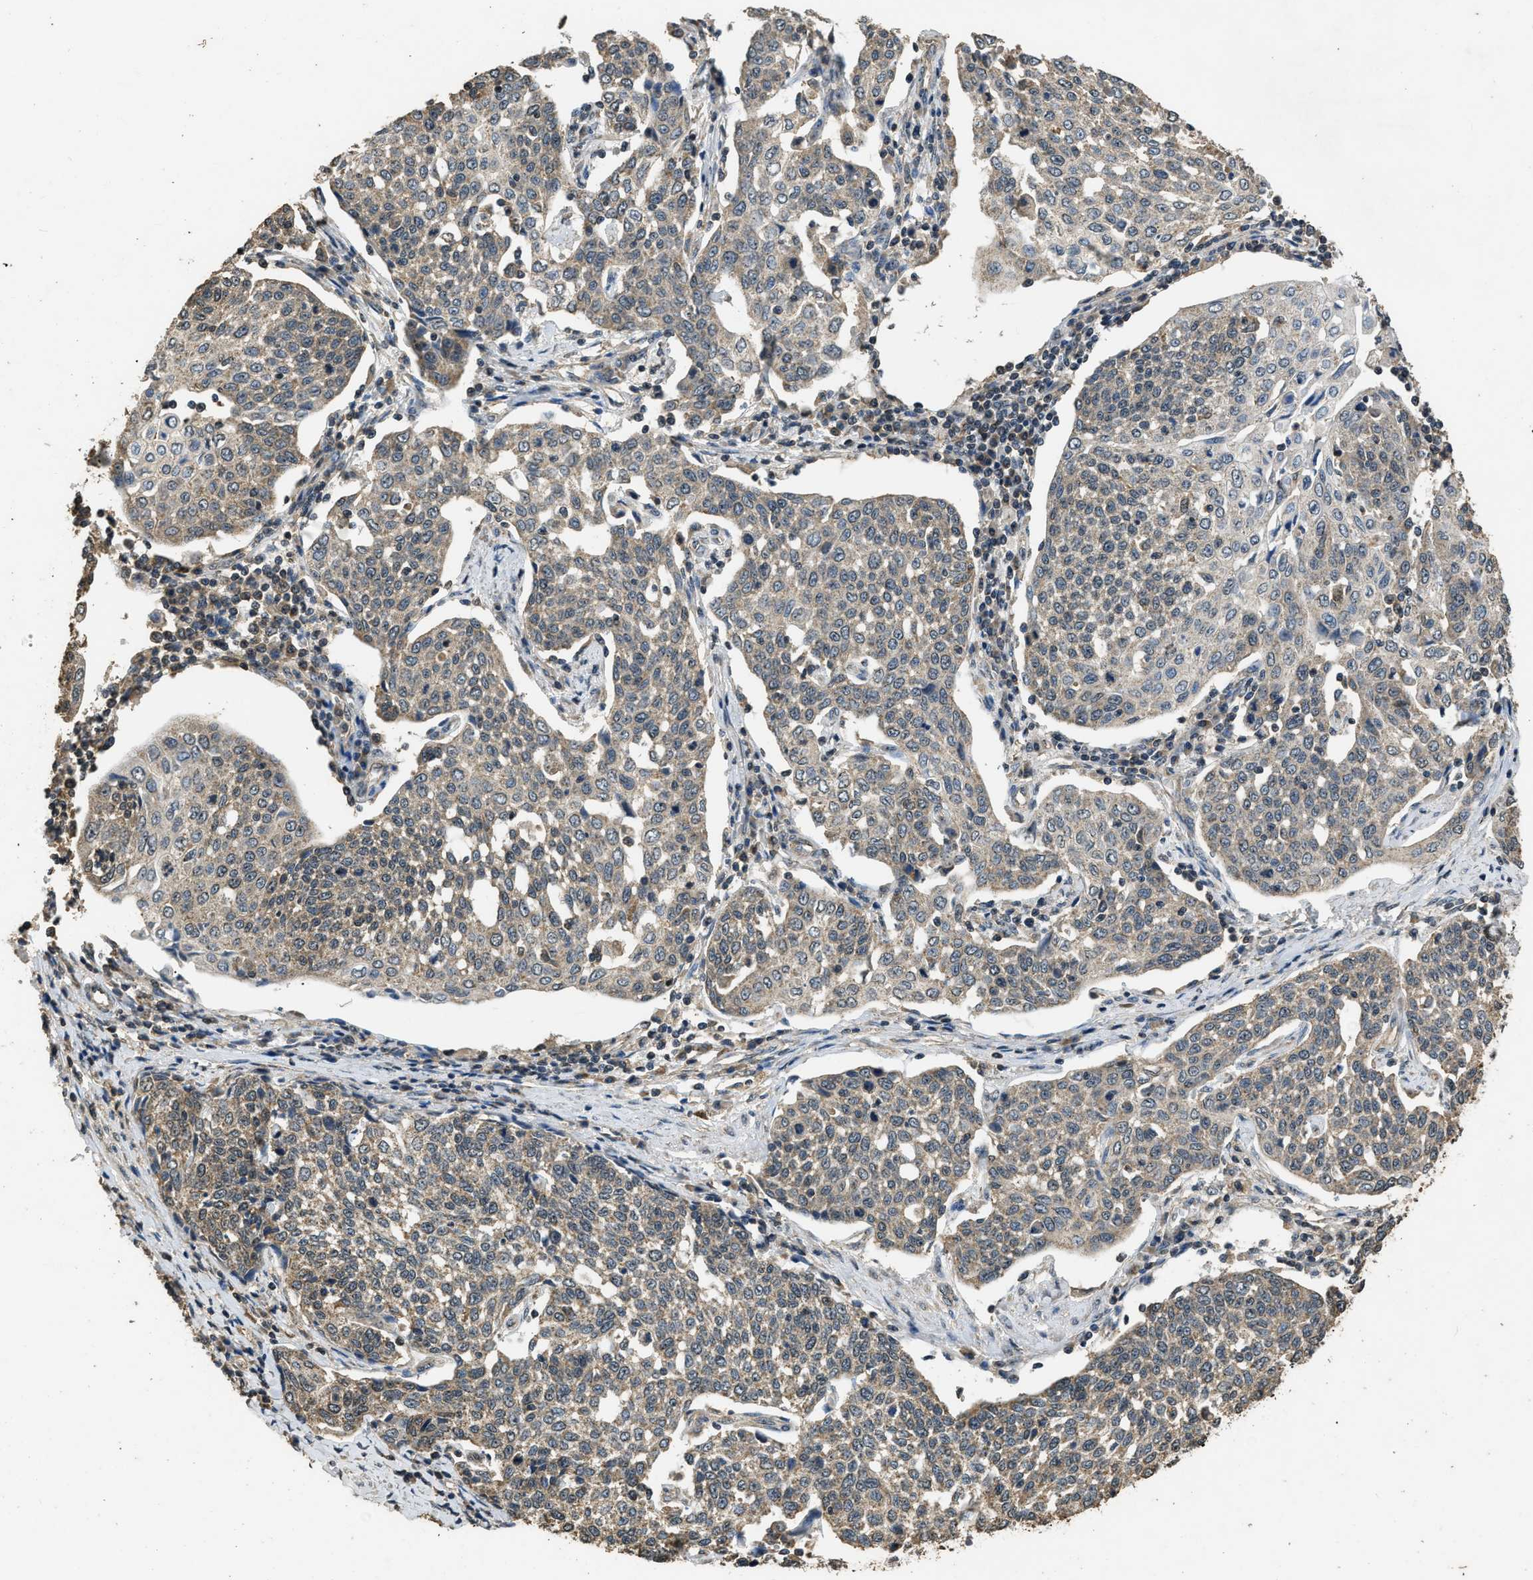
{"staining": {"intensity": "weak", "quantity": ">75%", "location": "cytoplasmic/membranous"}, "tissue": "cervical cancer", "cell_type": "Tumor cells", "image_type": "cancer", "snomed": [{"axis": "morphology", "description": "Squamous cell carcinoma, NOS"}, {"axis": "topography", "description": "Cervix"}], "caption": "Squamous cell carcinoma (cervical) stained for a protein (brown) exhibits weak cytoplasmic/membranous positive expression in approximately >75% of tumor cells.", "gene": "DENND6B", "patient": {"sex": "female", "age": 34}}